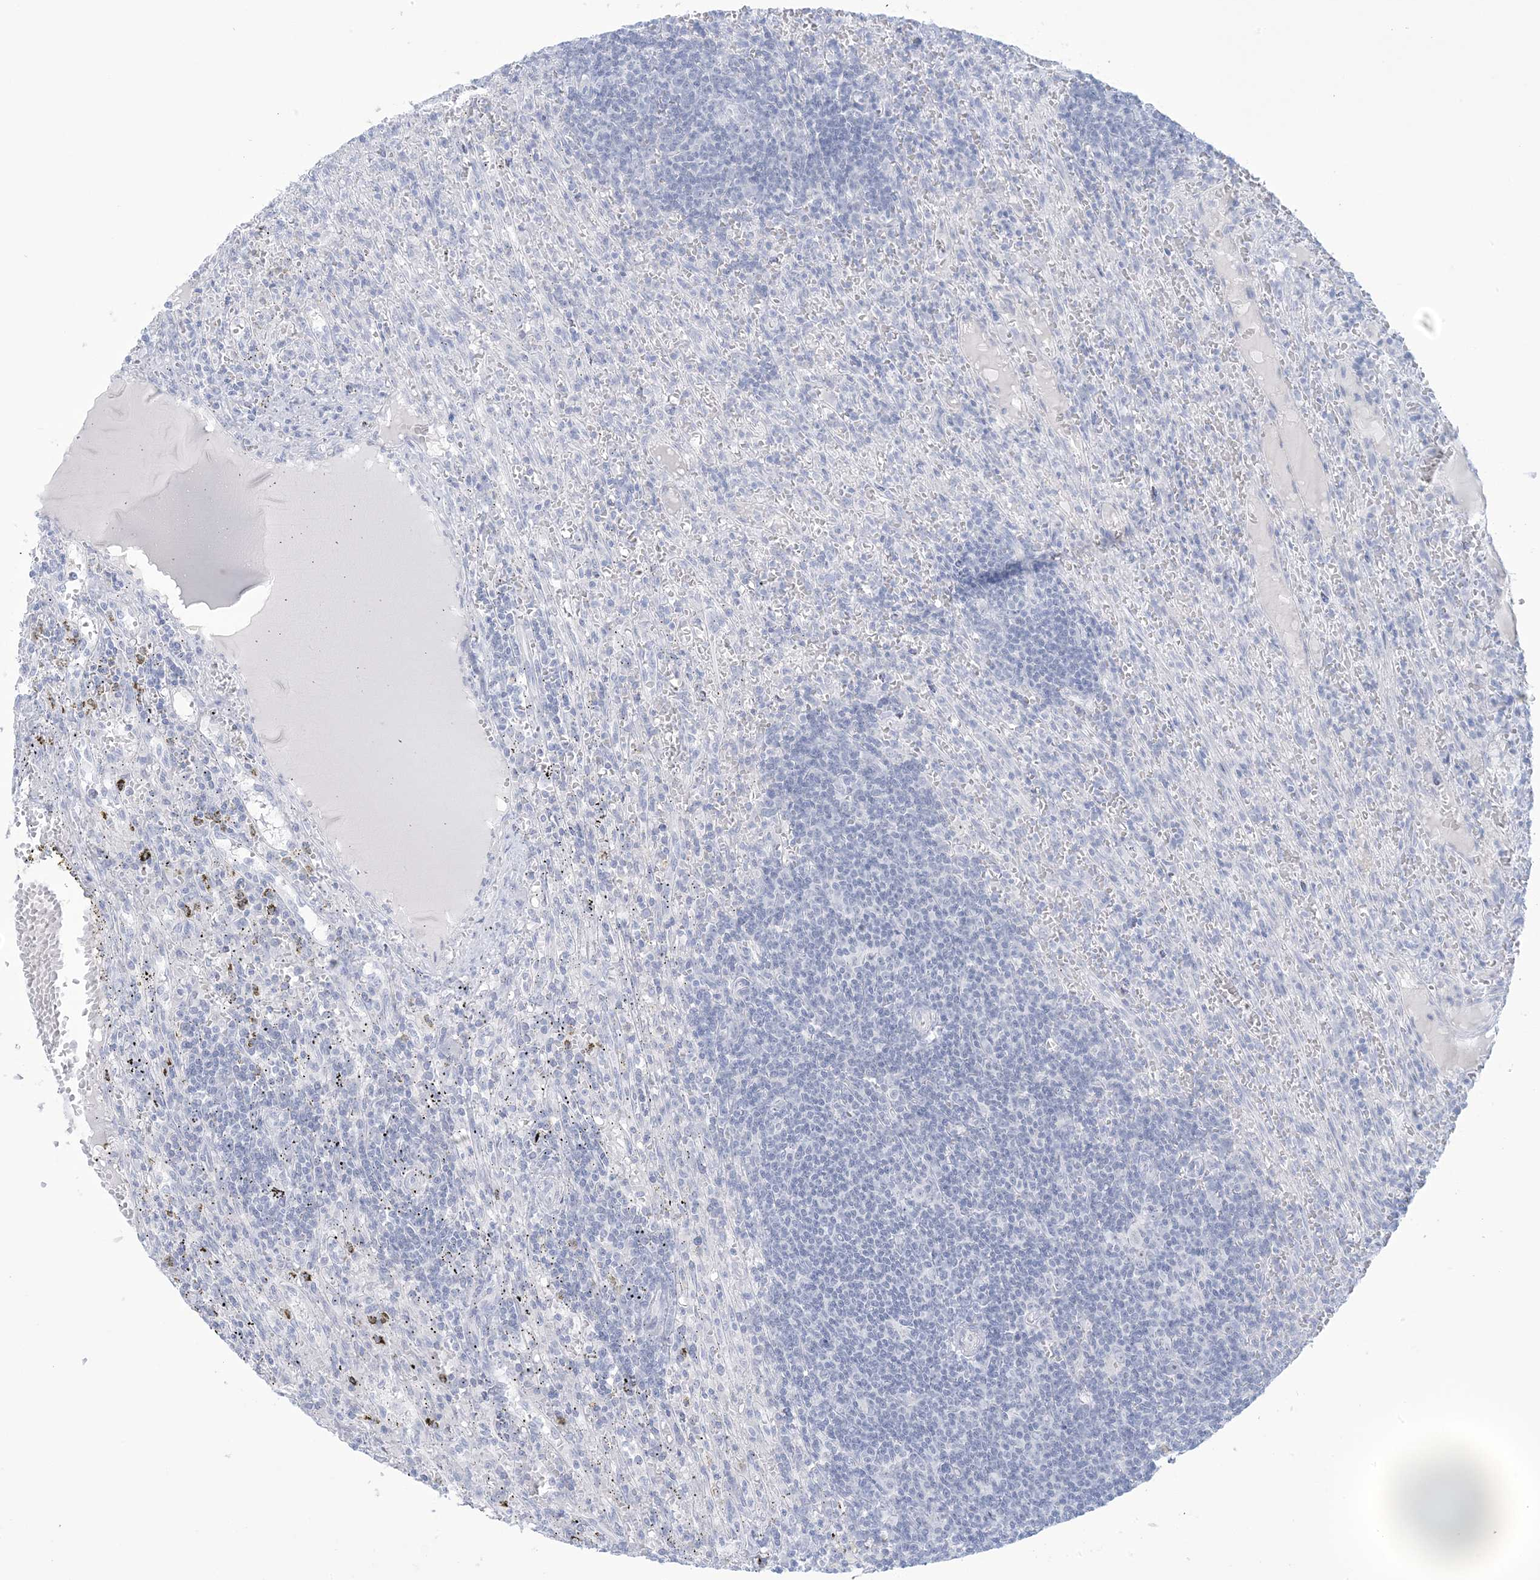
{"staining": {"intensity": "negative", "quantity": "none", "location": "none"}, "tissue": "lymphoma", "cell_type": "Tumor cells", "image_type": "cancer", "snomed": [{"axis": "morphology", "description": "Malignant lymphoma, non-Hodgkin's type, Low grade"}, {"axis": "topography", "description": "Spleen"}], "caption": "This is a photomicrograph of IHC staining of malignant lymphoma, non-Hodgkin's type (low-grade), which shows no positivity in tumor cells.", "gene": "AGXT", "patient": {"sex": "male", "age": 76}}